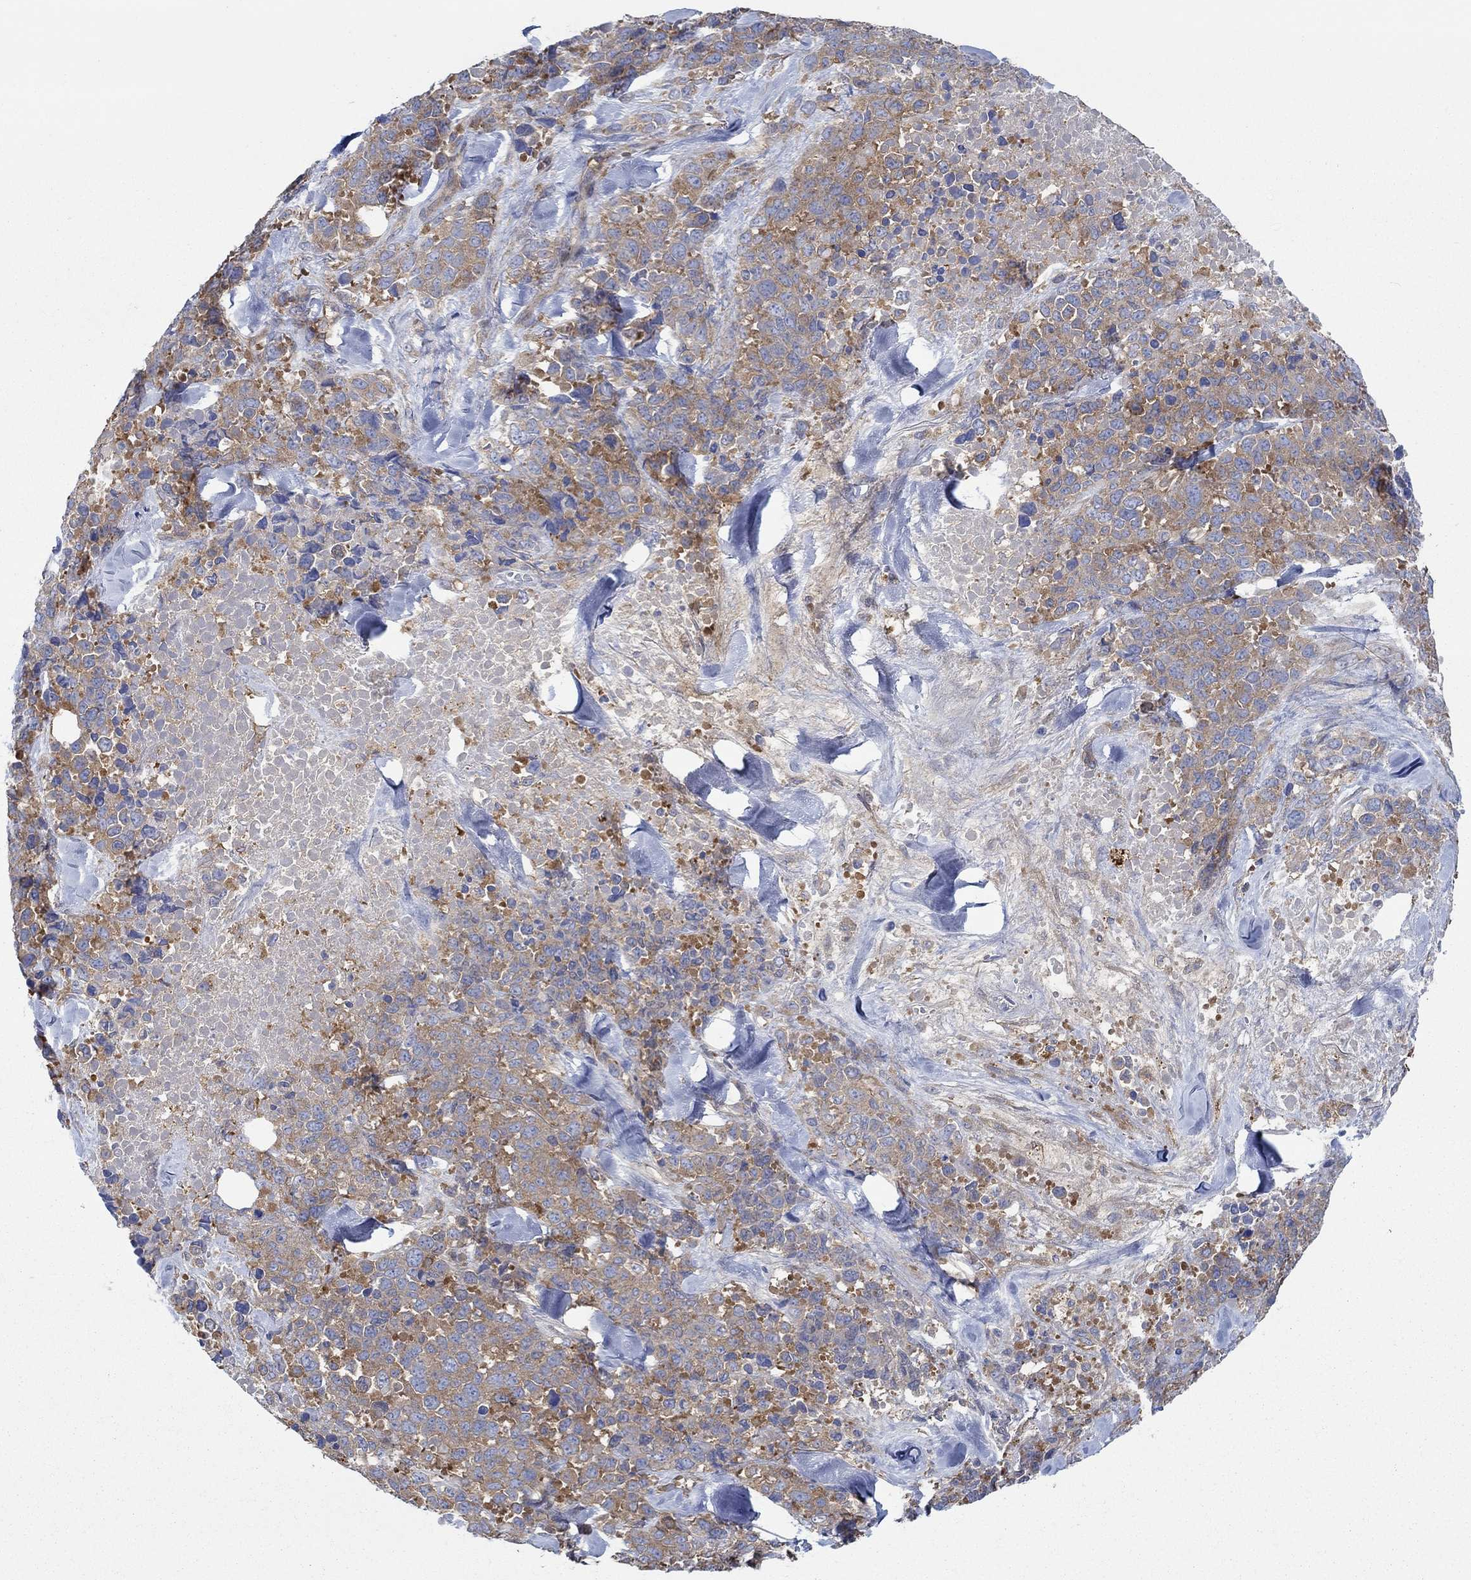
{"staining": {"intensity": "moderate", "quantity": ">75%", "location": "cytoplasmic/membranous"}, "tissue": "melanoma", "cell_type": "Tumor cells", "image_type": "cancer", "snomed": [{"axis": "morphology", "description": "Malignant melanoma, Metastatic site"}, {"axis": "topography", "description": "Skin"}], "caption": "The micrograph displays staining of melanoma, revealing moderate cytoplasmic/membranous protein positivity (brown color) within tumor cells. The protein of interest is shown in brown color, while the nuclei are stained blue.", "gene": "SPAG9", "patient": {"sex": "male", "age": 84}}